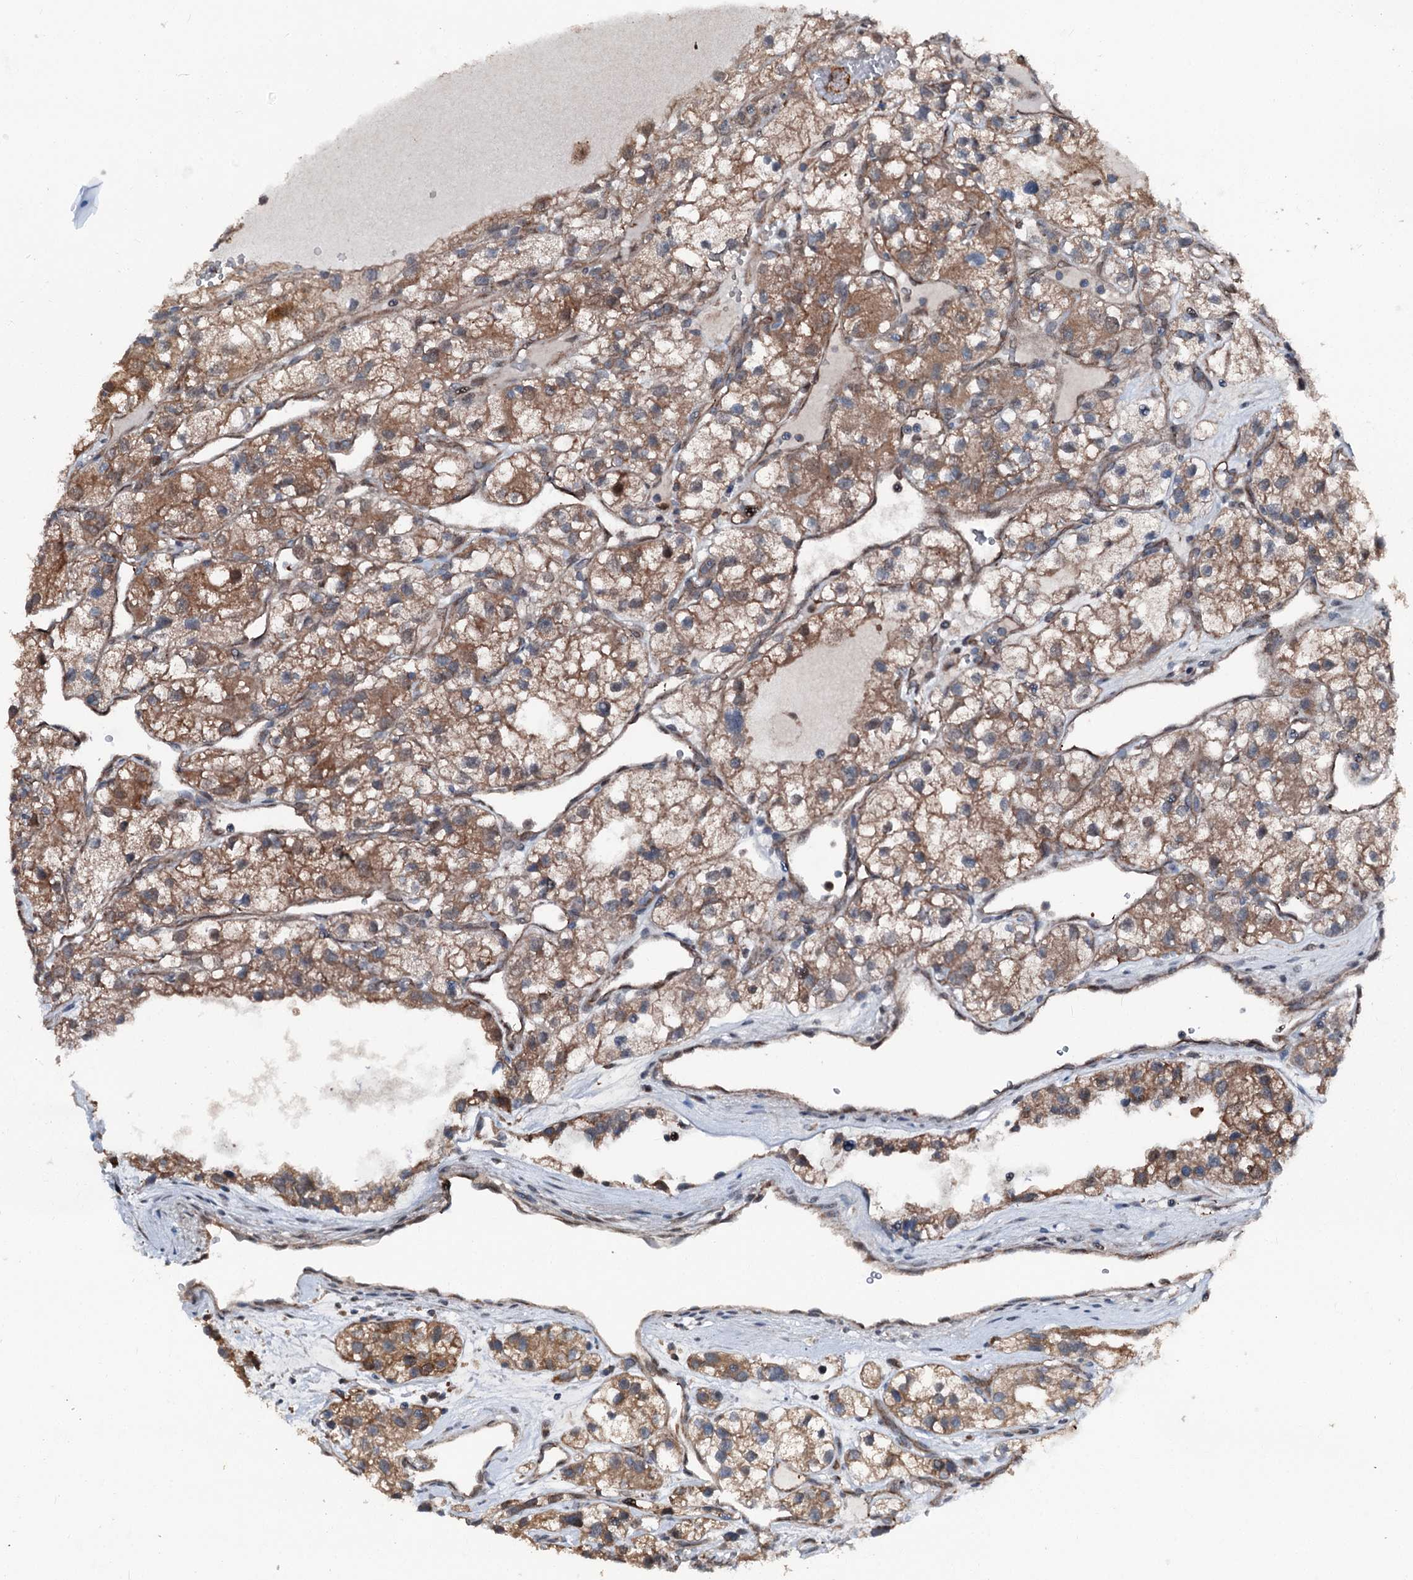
{"staining": {"intensity": "moderate", "quantity": ">75%", "location": "cytoplasmic/membranous"}, "tissue": "renal cancer", "cell_type": "Tumor cells", "image_type": "cancer", "snomed": [{"axis": "morphology", "description": "Adenocarcinoma, NOS"}, {"axis": "topography", "description": "Kidney"}], "caption": "Immunohistochemistry micrograph of neoplastic tissue: human renal cancer stained using immunohistochemistry displays medium levels of moderate protein expression localized specifically in the cytoplasmic/membranous of tumor cells, appearing as a cytoplasmic/membranous brown color.", "gene": "PSMD13", "patient": {"sex": "female", "age": 57}}